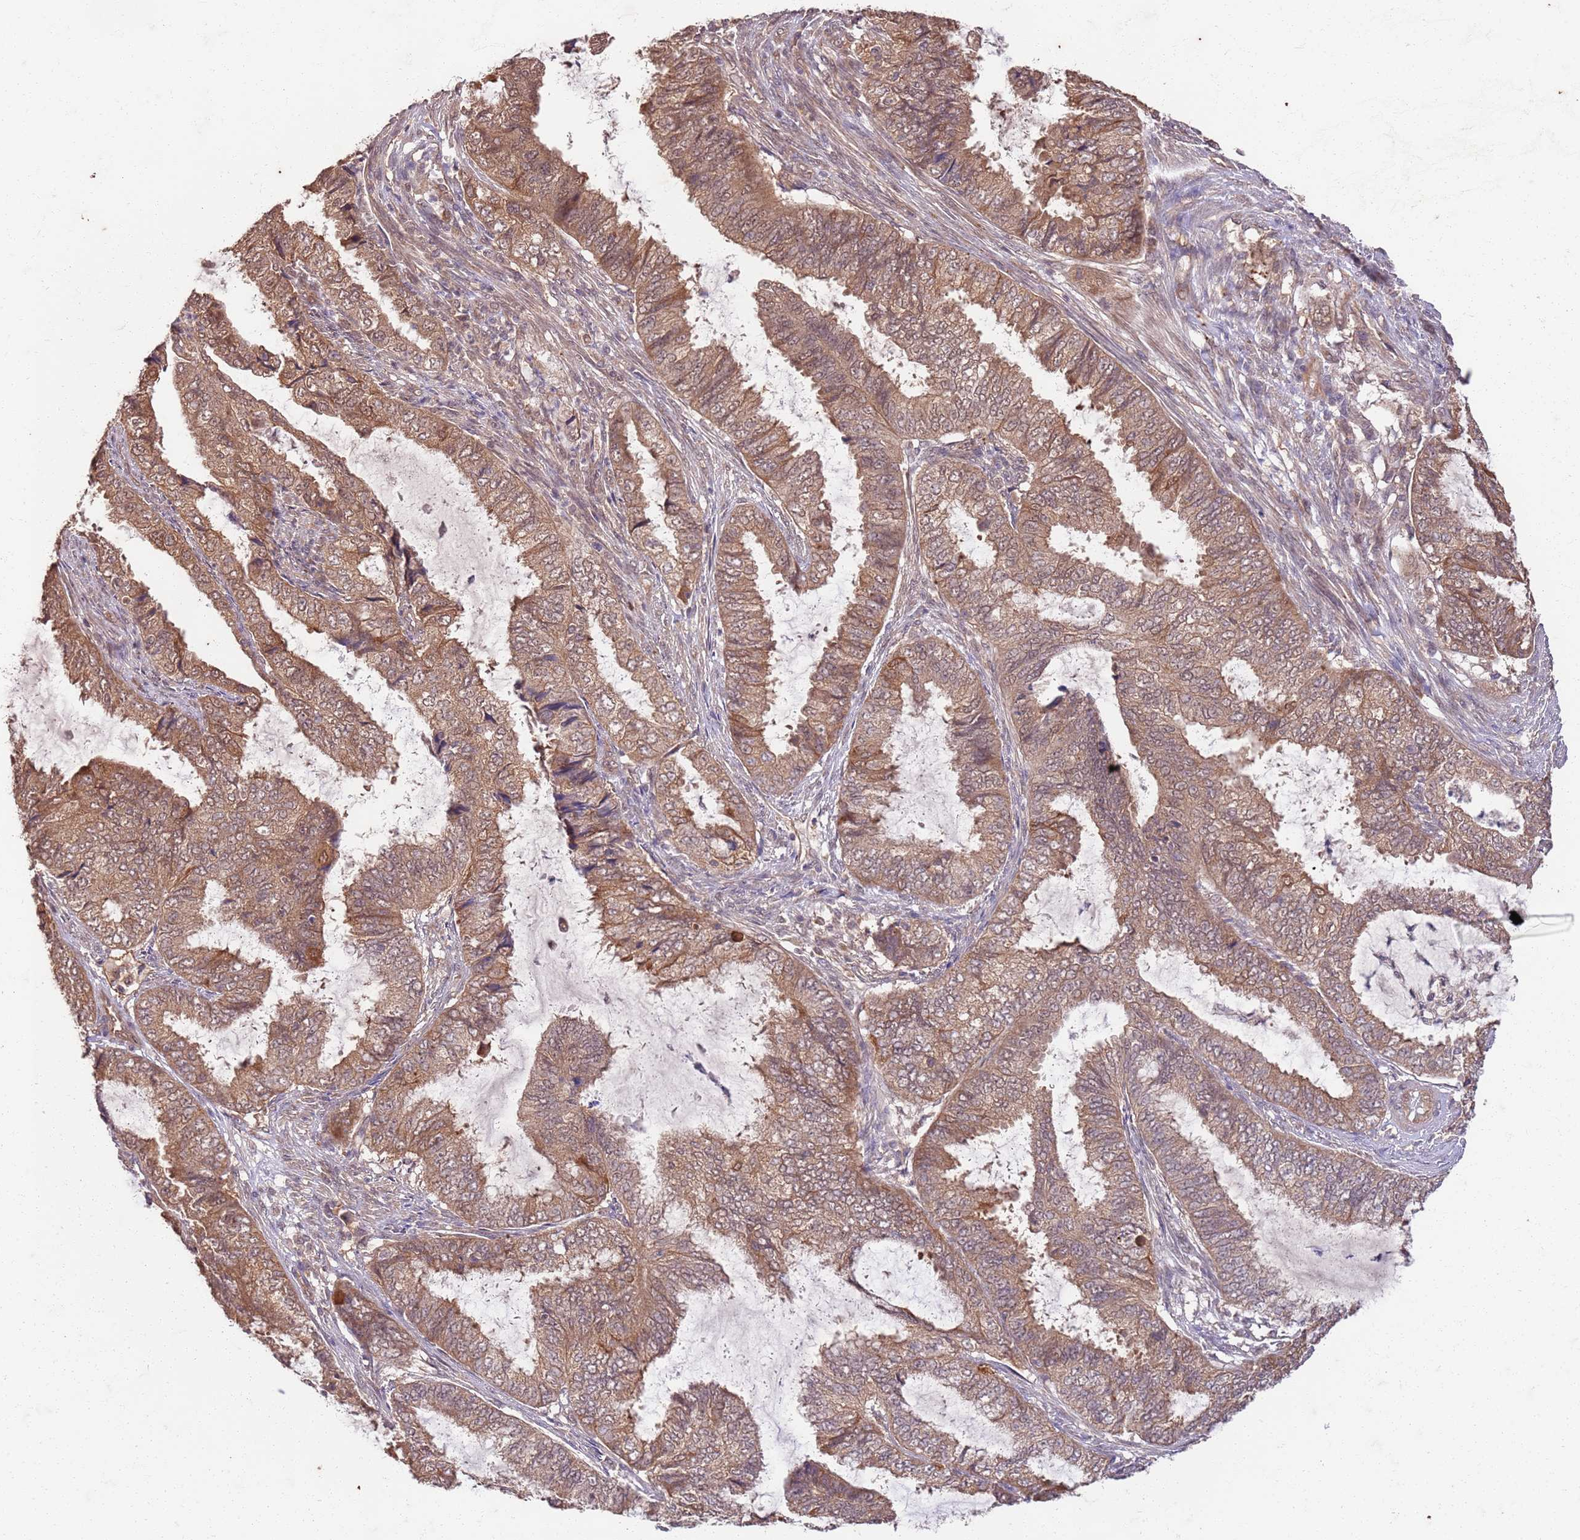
{"staining": {"intensity": "moderate", "quantity": ">75%", "location": "cytoplasmic/membranous,nuclear"}, "tissue": "endometrial cancer", "cell_type": "Tumor cells", "image_type": "cancer", "snomed": [{"axis": "morphology", "description": "Adenocarcinoma, NOS"}, {"axis": "topography", "description": "Endometrium"}], "caption": "Immunohistochemical staining of endometrial cancer (adenocarcinoma) displays medium levels of moderate cytoplasmic/membranous and nuclear protein positivity in about >75% of tumor cells. Nuclei are stained in blue.", "gene": "UBE3A", "patient": {"sex": "female", "age": 51}}